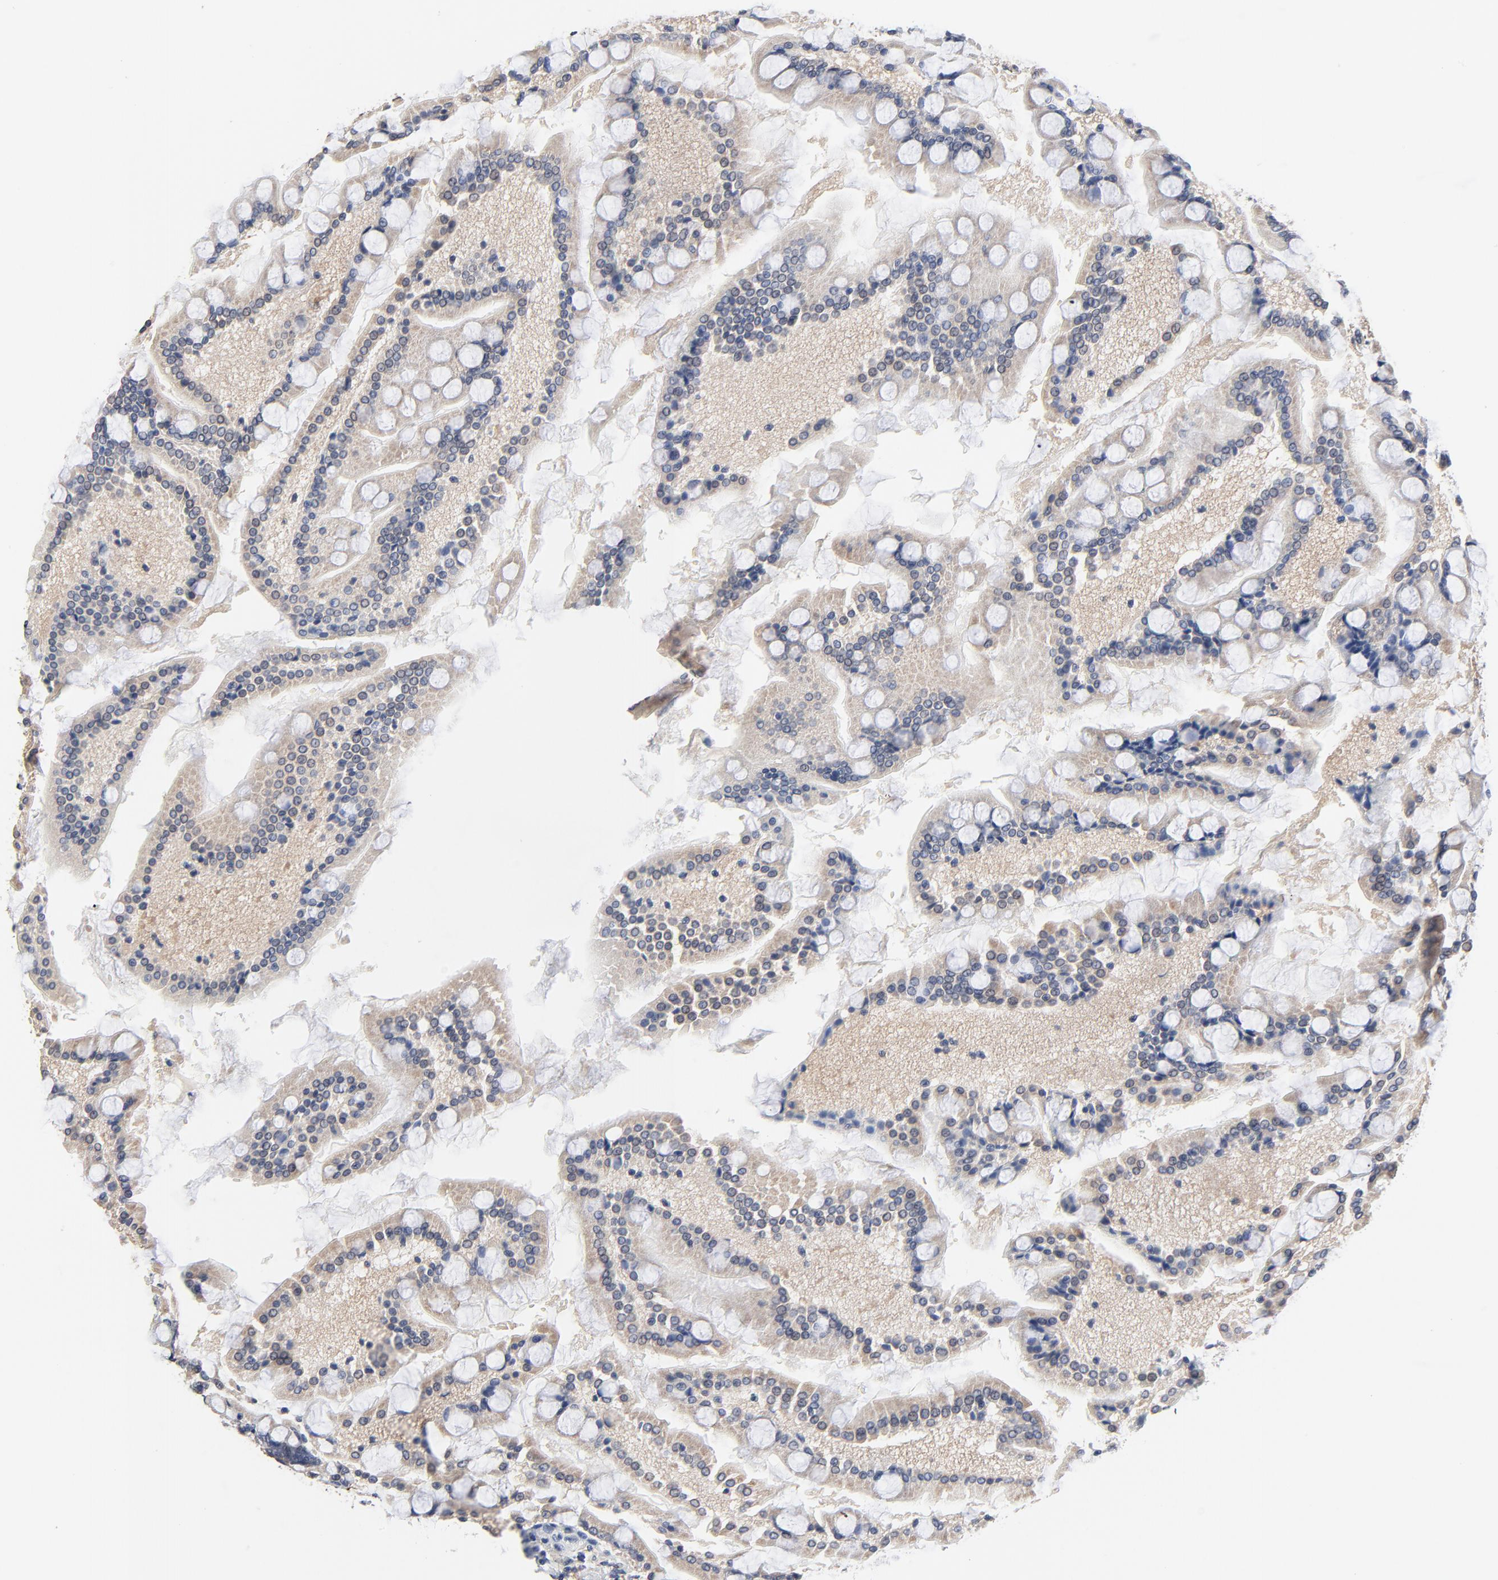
{"staining": {"intensity": "moderate", "quantity": ">75%", "location": "cytoplasmic/membranous"}, "tissue": "small intestine", "cell_type": "Glandular cells", "image_type": "normal", "snomed": [{"axis": "morphology", "description": "Normal tissue, NOS"}, {"axis": "topography", "description": "Small intestine"}], "caption": "Immunohistochemistry (DAB (3,3'-diaminobenzidine)) staining of unremarkable small intestine exhibits moderate cytoplasmic/membranous protein expression in approximately >75% of glandular cells. The staining was performed using DAB (3,3'-diaminobenzidine) to visualize the protein expression in brown, while the nuclei were stained in blue with hematoxylin (Magnification: 20x).", "gene": "FBXL5", "patient": {"sex": "male", "age": 41}}